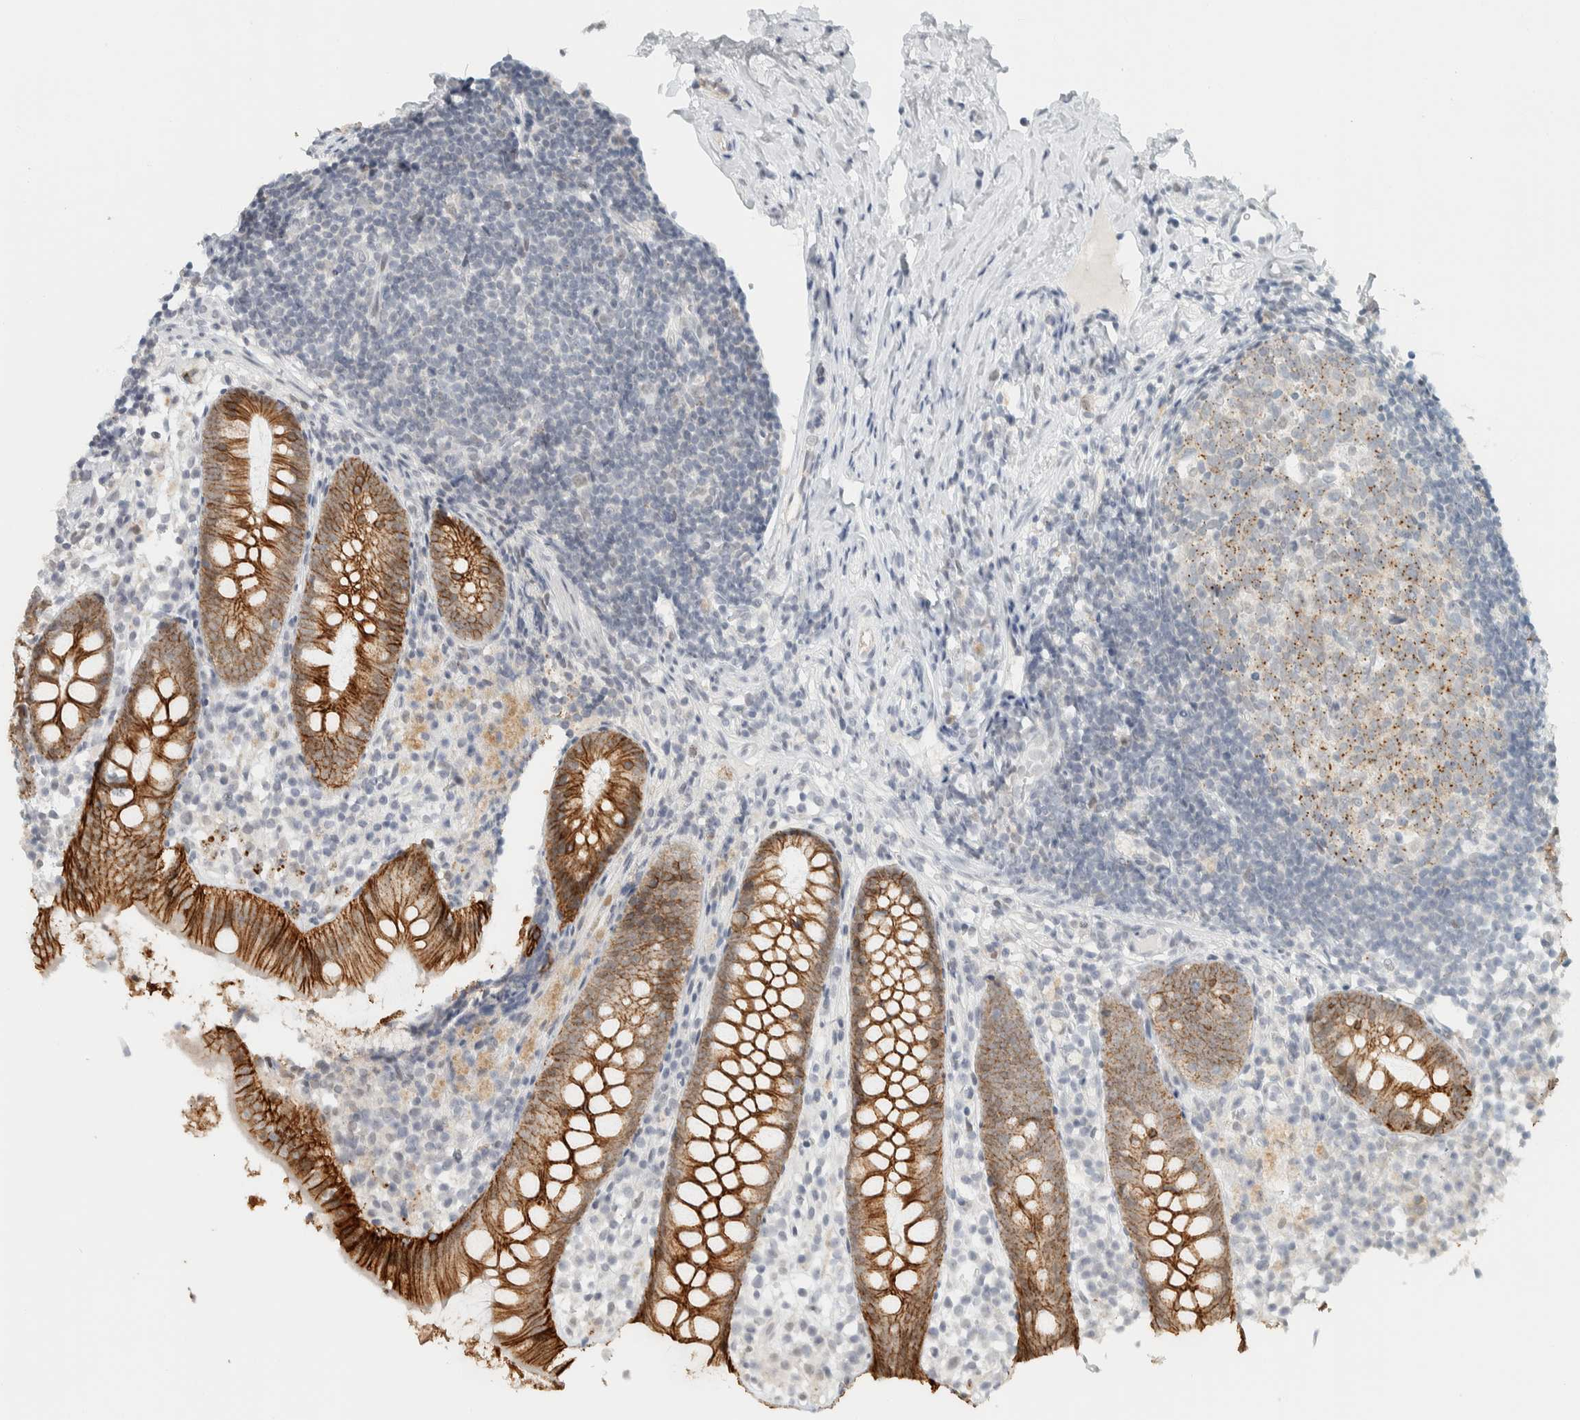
{"staining": {"intensity": "strong", "quantity": ">75%", "location": "cytoplasmic/membranous"}, "tissue": "appendix", "cell_type": "Glandular cells", "image_type": "normal", "snomed": [{"axis": "morphology", "description": "Normal tissue, NOS"}, {"axis": "topography", "description": "Appendix"}], "caption": "Immunohistochemistry (DAB) staining of normal human appendix shows strong cytoplasmic/membranous protein positivity in approximately >75% of glandular cells.", "gene": "CDH17", "patient": {"sex": "female", "age": 20}}